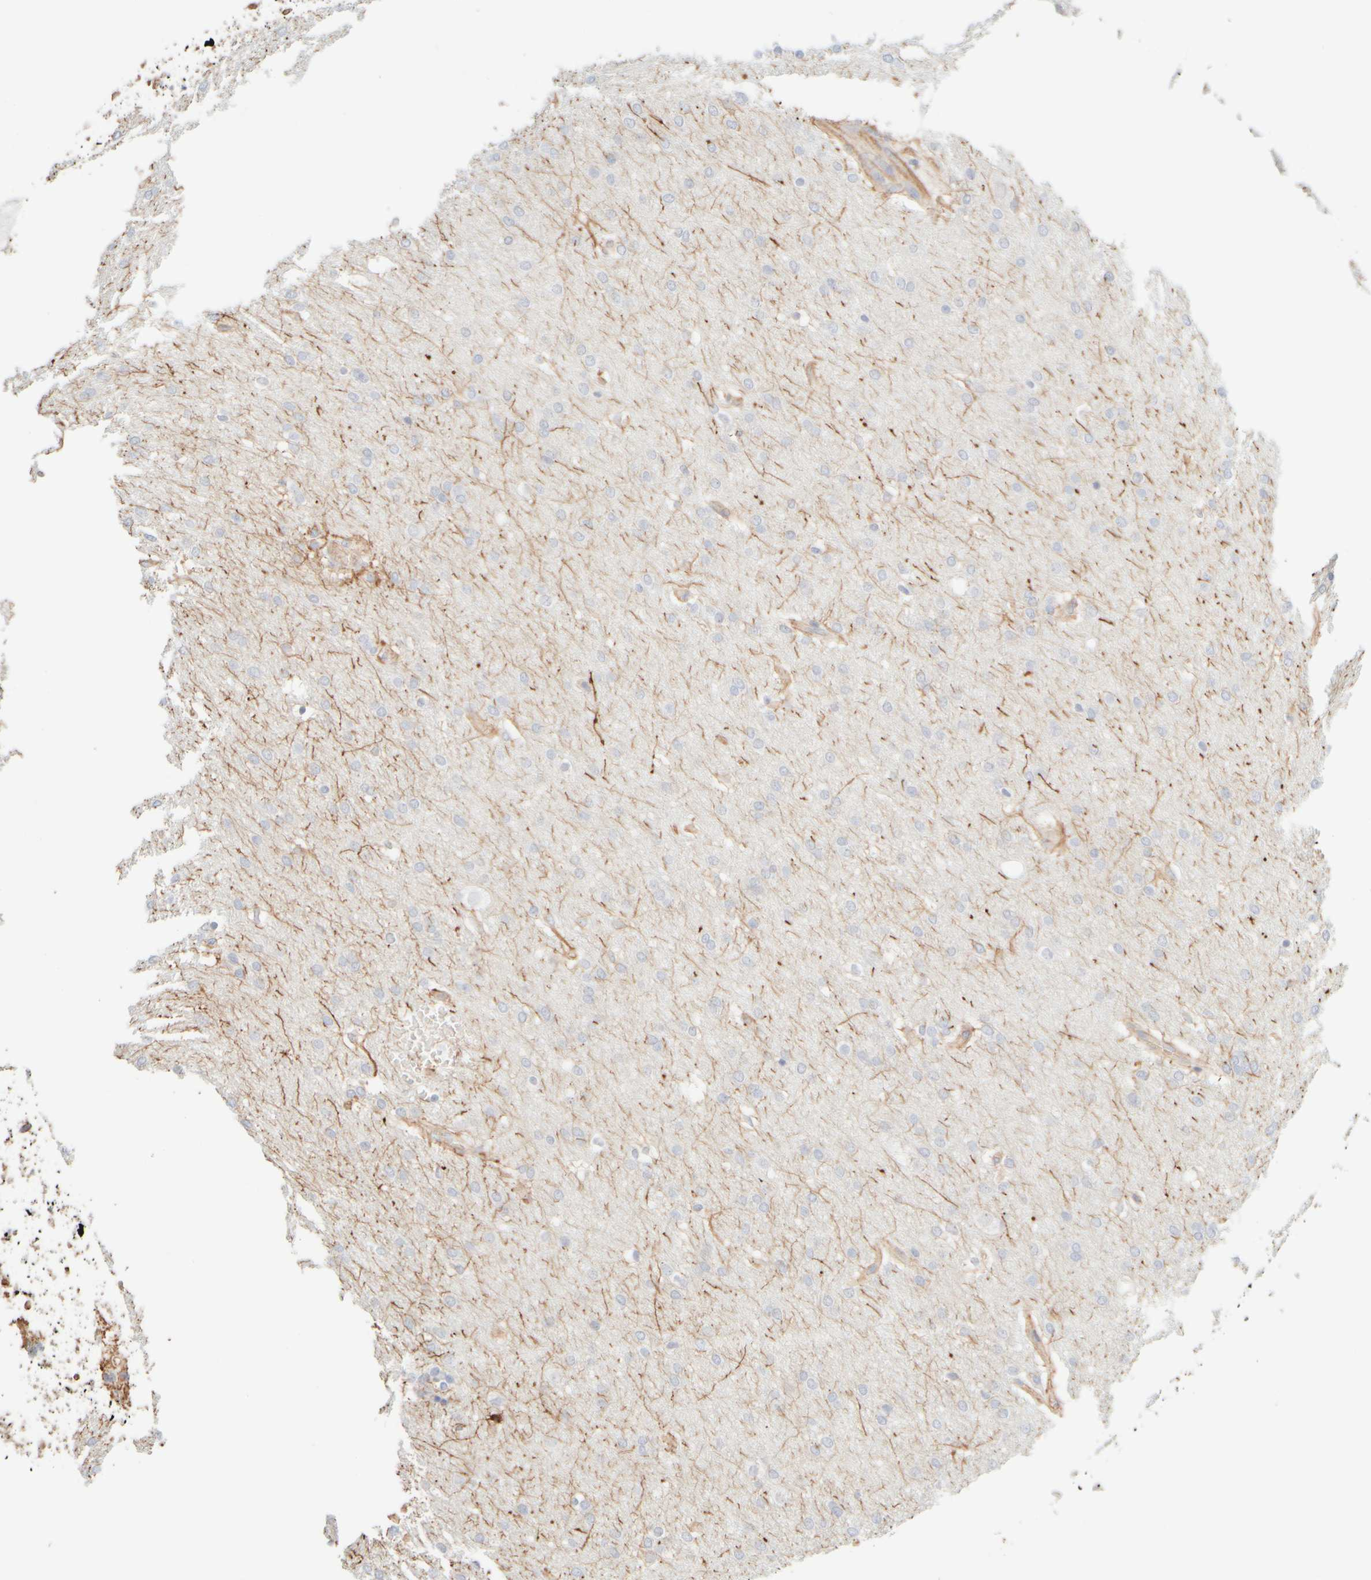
{"staining": {"intensity": "negative", "quantity": "none", "location": "none"}, "tissue": "glioma", "cell_type": "Tumor cells", "image_type": "cancer", "snomed": [{"axis": "morphology", "description": "Glioma, malignant, Low grade"}, {"axis": "topography", "description": "Brain"}], "caption": "A micrograph of glioma stained for a protein shows no brown staining in tumor cells.", "gene": "KRT15", "patient": {"sex": "female", "age": 37}}